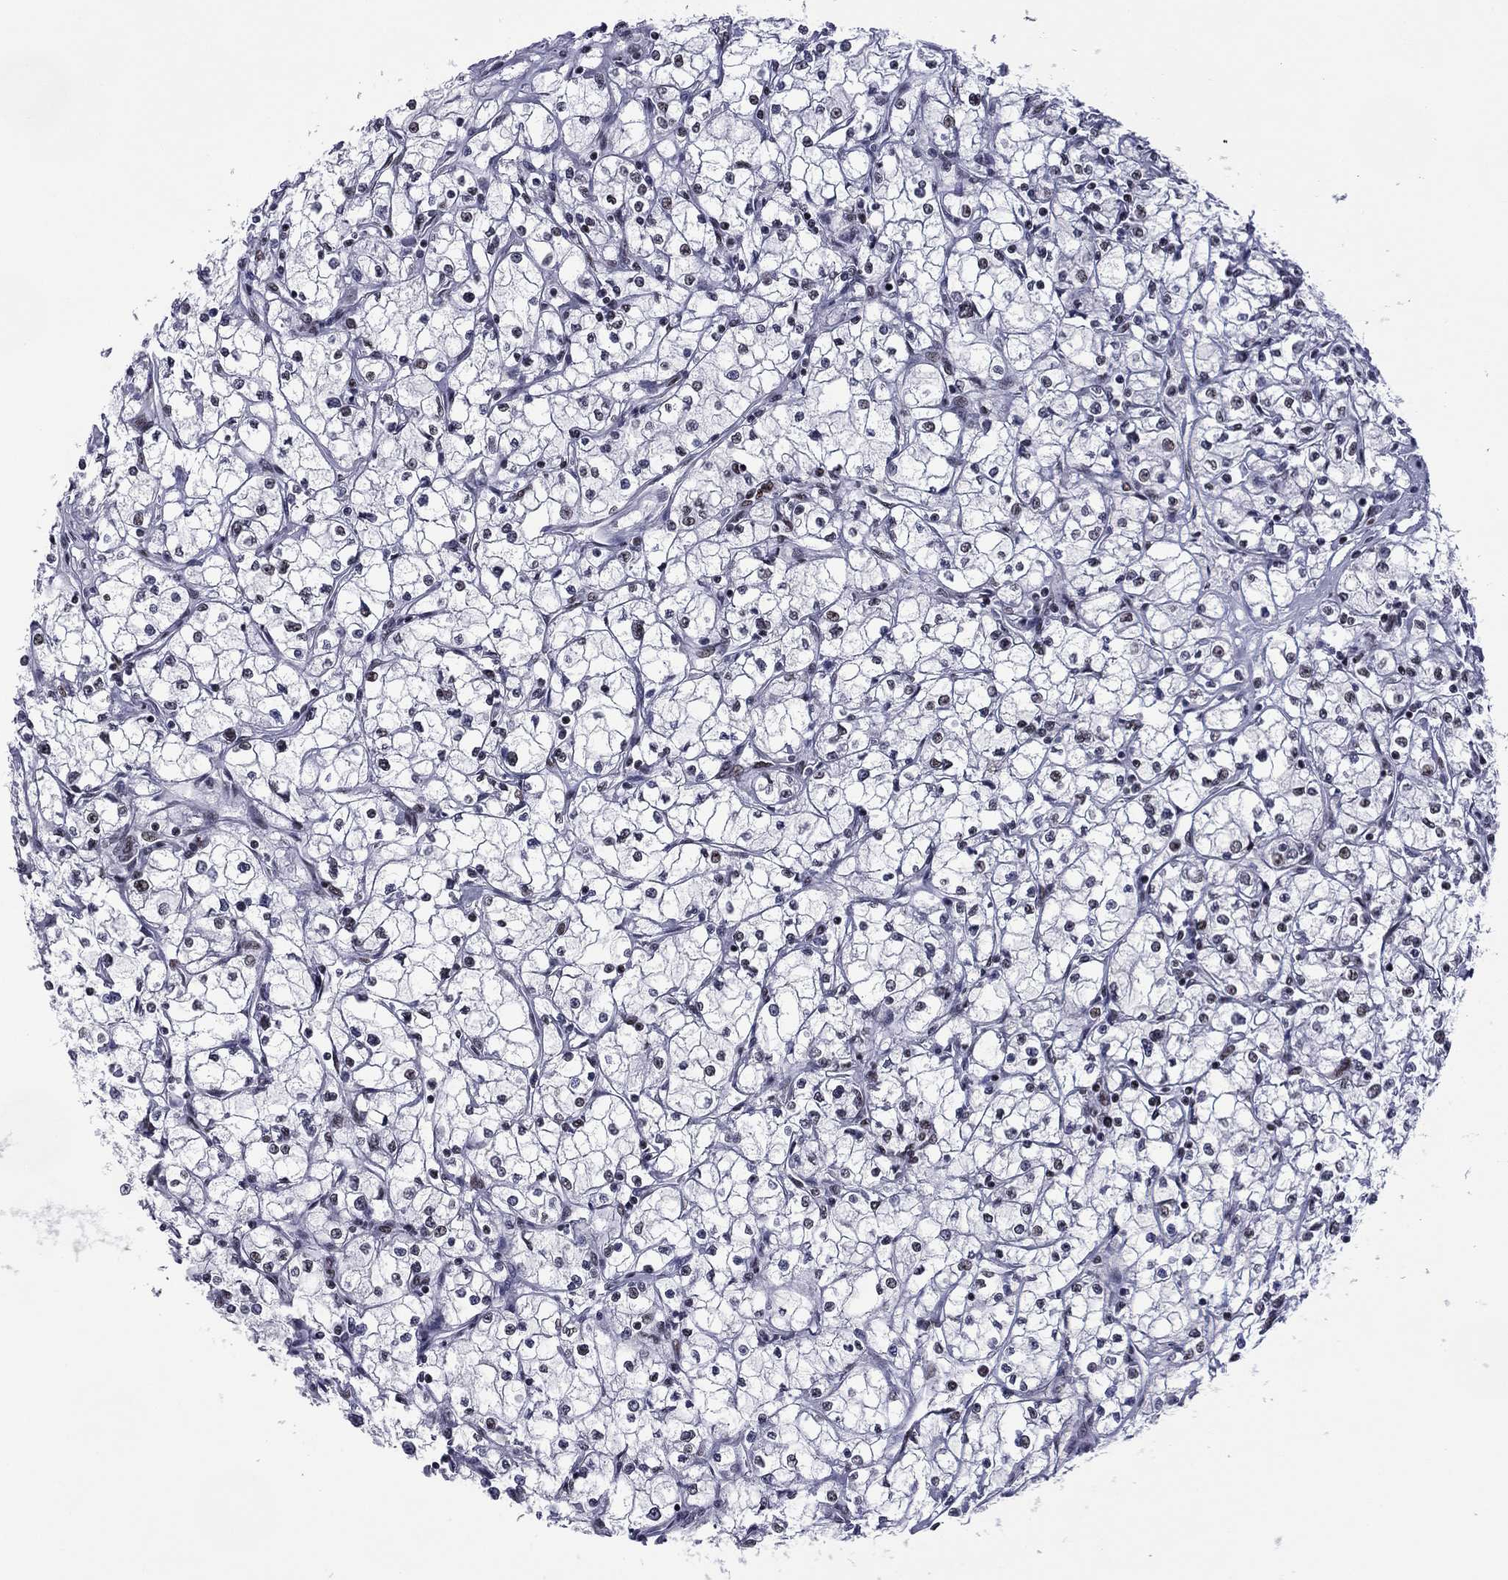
{"staining": {"intensity": "negative", "quantity": "none", "location": "none"}, "tissue": "renal cancer", "cell_type": "Tumor cells", "image_type": "cancer", "snomed": [{"axis": "morphology", "description": "Adenocarcinoma, NOS"}, {"axis": "topography", "description": "Kidney"}], "caption": "Histopathology image shows no significant protein staining in tumor cells of renal adenocarcinoma.", "gene": "ETV5", "patient": {"sex": "male", "age": 67}}